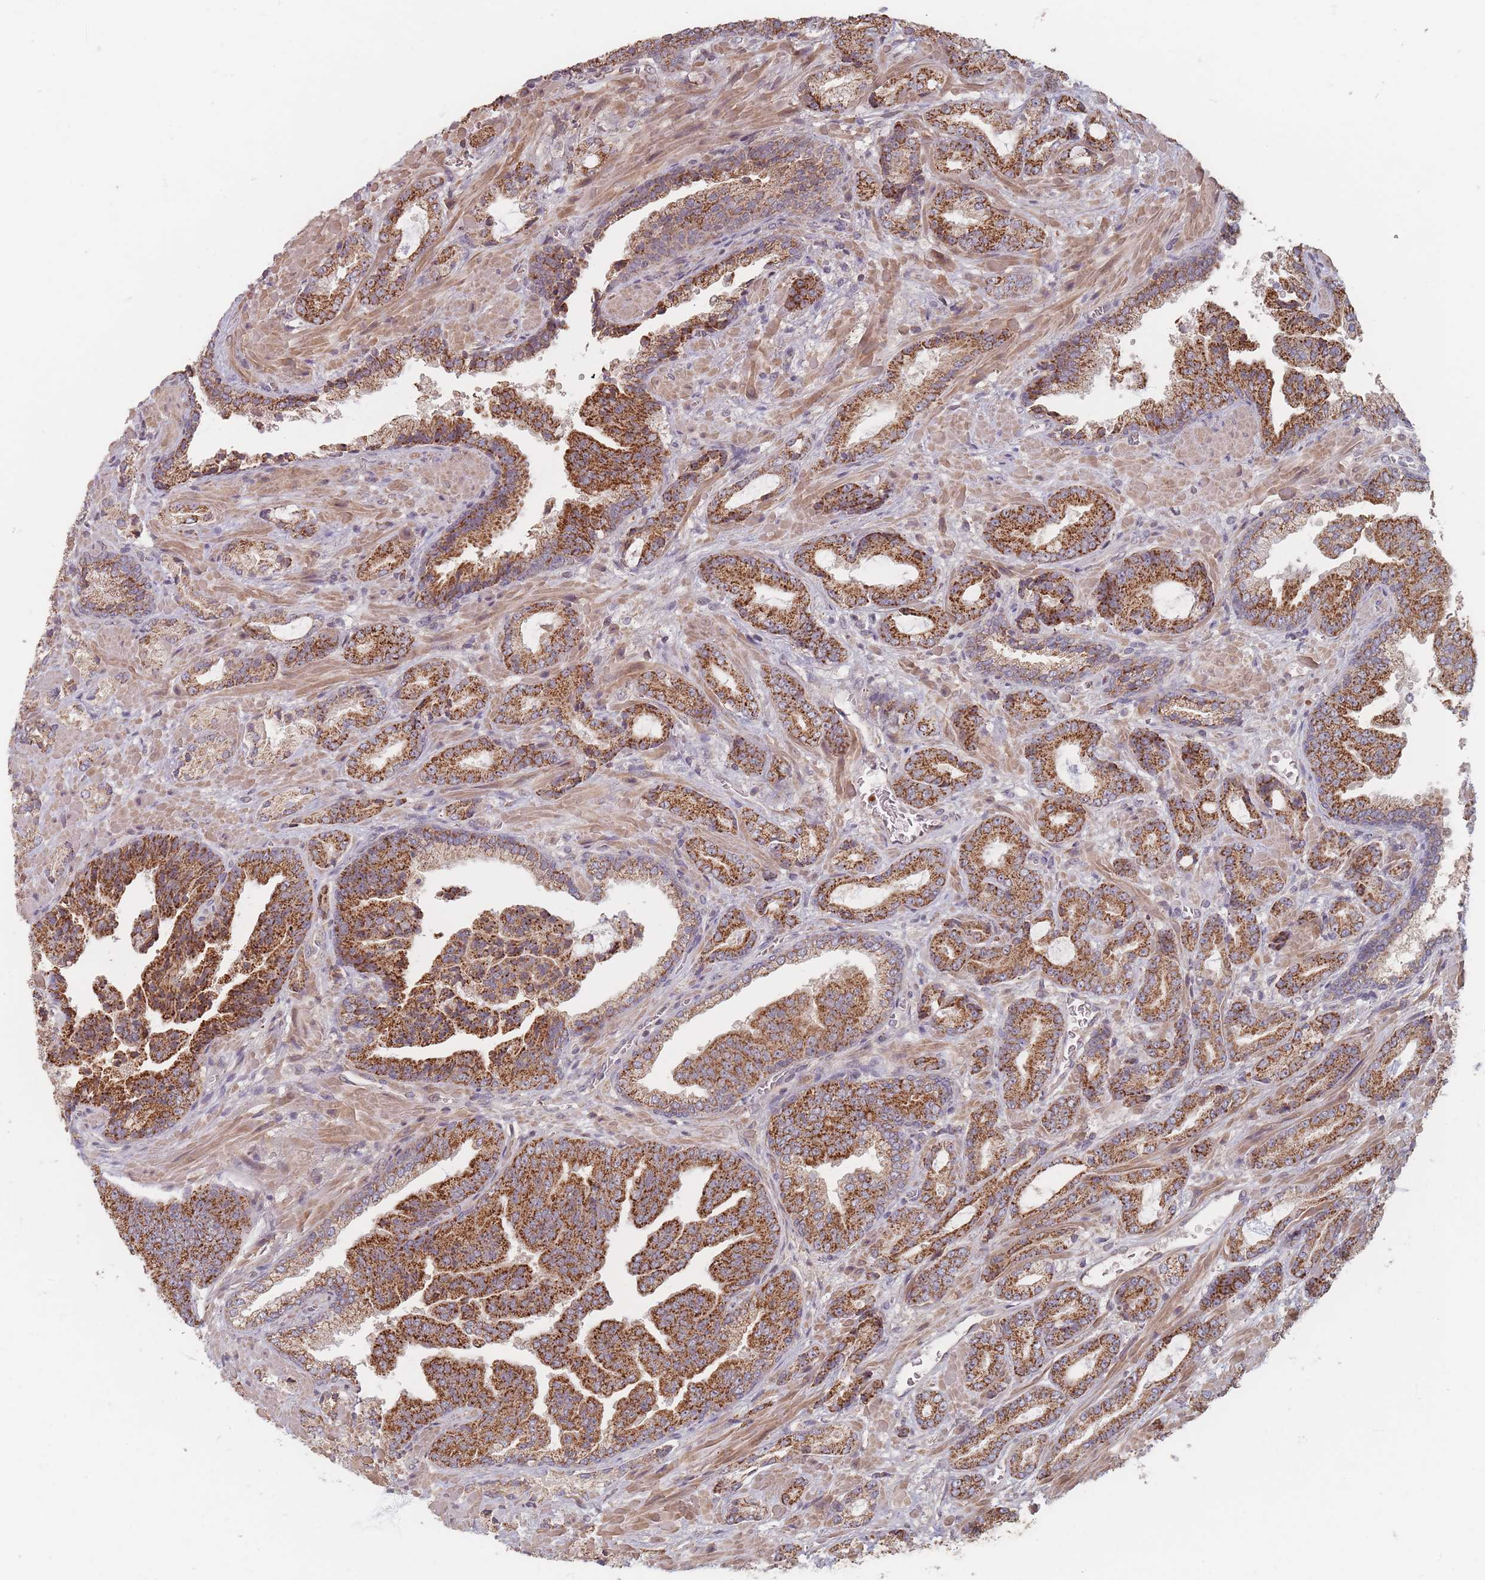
{"staining": {"intensity": "strong", "quantity": ">75%", "location": "cytoplasmic/membranous"}, "tissue": "prostate cancer", "cell_type": "Tumor cells", "image_type": "cancer", "snomed": [{"axis": "morphology", "description": "Adenocarcinoma, High grade"}, {"axis": "topography", "description": "Prostate"}], "caption": "Brown immunohistochemical staining in human prostate high-grade adenocarcinoma demonstrates strong cytoplasmic/membranous staining in about >75% of tumor cells. (brown staining indicates protein expression, while blue staining denotes nuclei).", "gene": "OR2M4", "patient": {"sex": "male", "age": 68}}